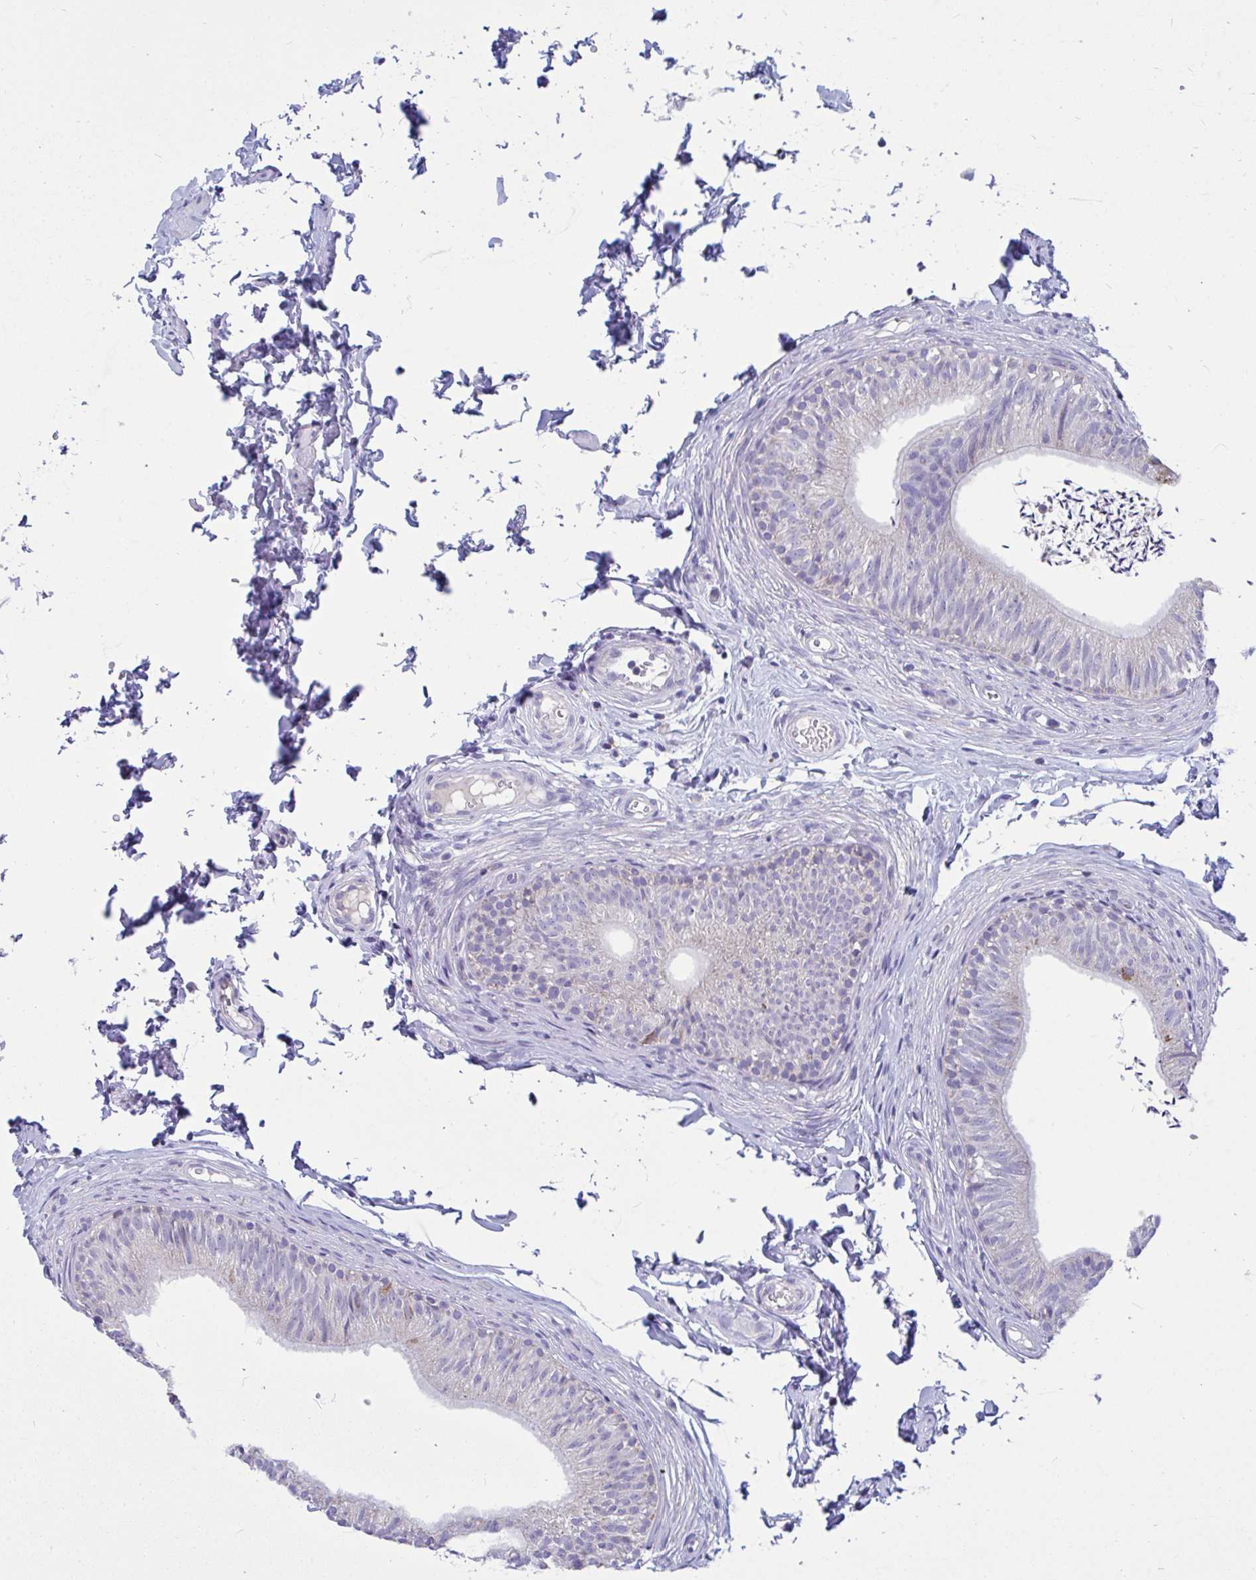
{"staining": {"intensity": "moderate", "quantity": "<25%", "location": "cytoplasmic/membranous"}, "tissue": "epididymis", "cell_type": "Glandular cells", "image_type": "normal", "snomed": [{"axis": "morphology", "description": "Normal tissue, NOS"}, {"axis": "topography", "description": "Epididymis, spermatic cord, NOS"}, {"axis": "topography", "description": "Epididymis"}, {"axis": "topography", "description": "Peripheral nerve tissue"}], "caption": "Epididymis stained with a brown dye shows moderate cytoplasmic/membranous positive positivity in about <25% of glandular cells.", "gene": "OR13A1", "patient": {"sex": "male", "age": 29}}